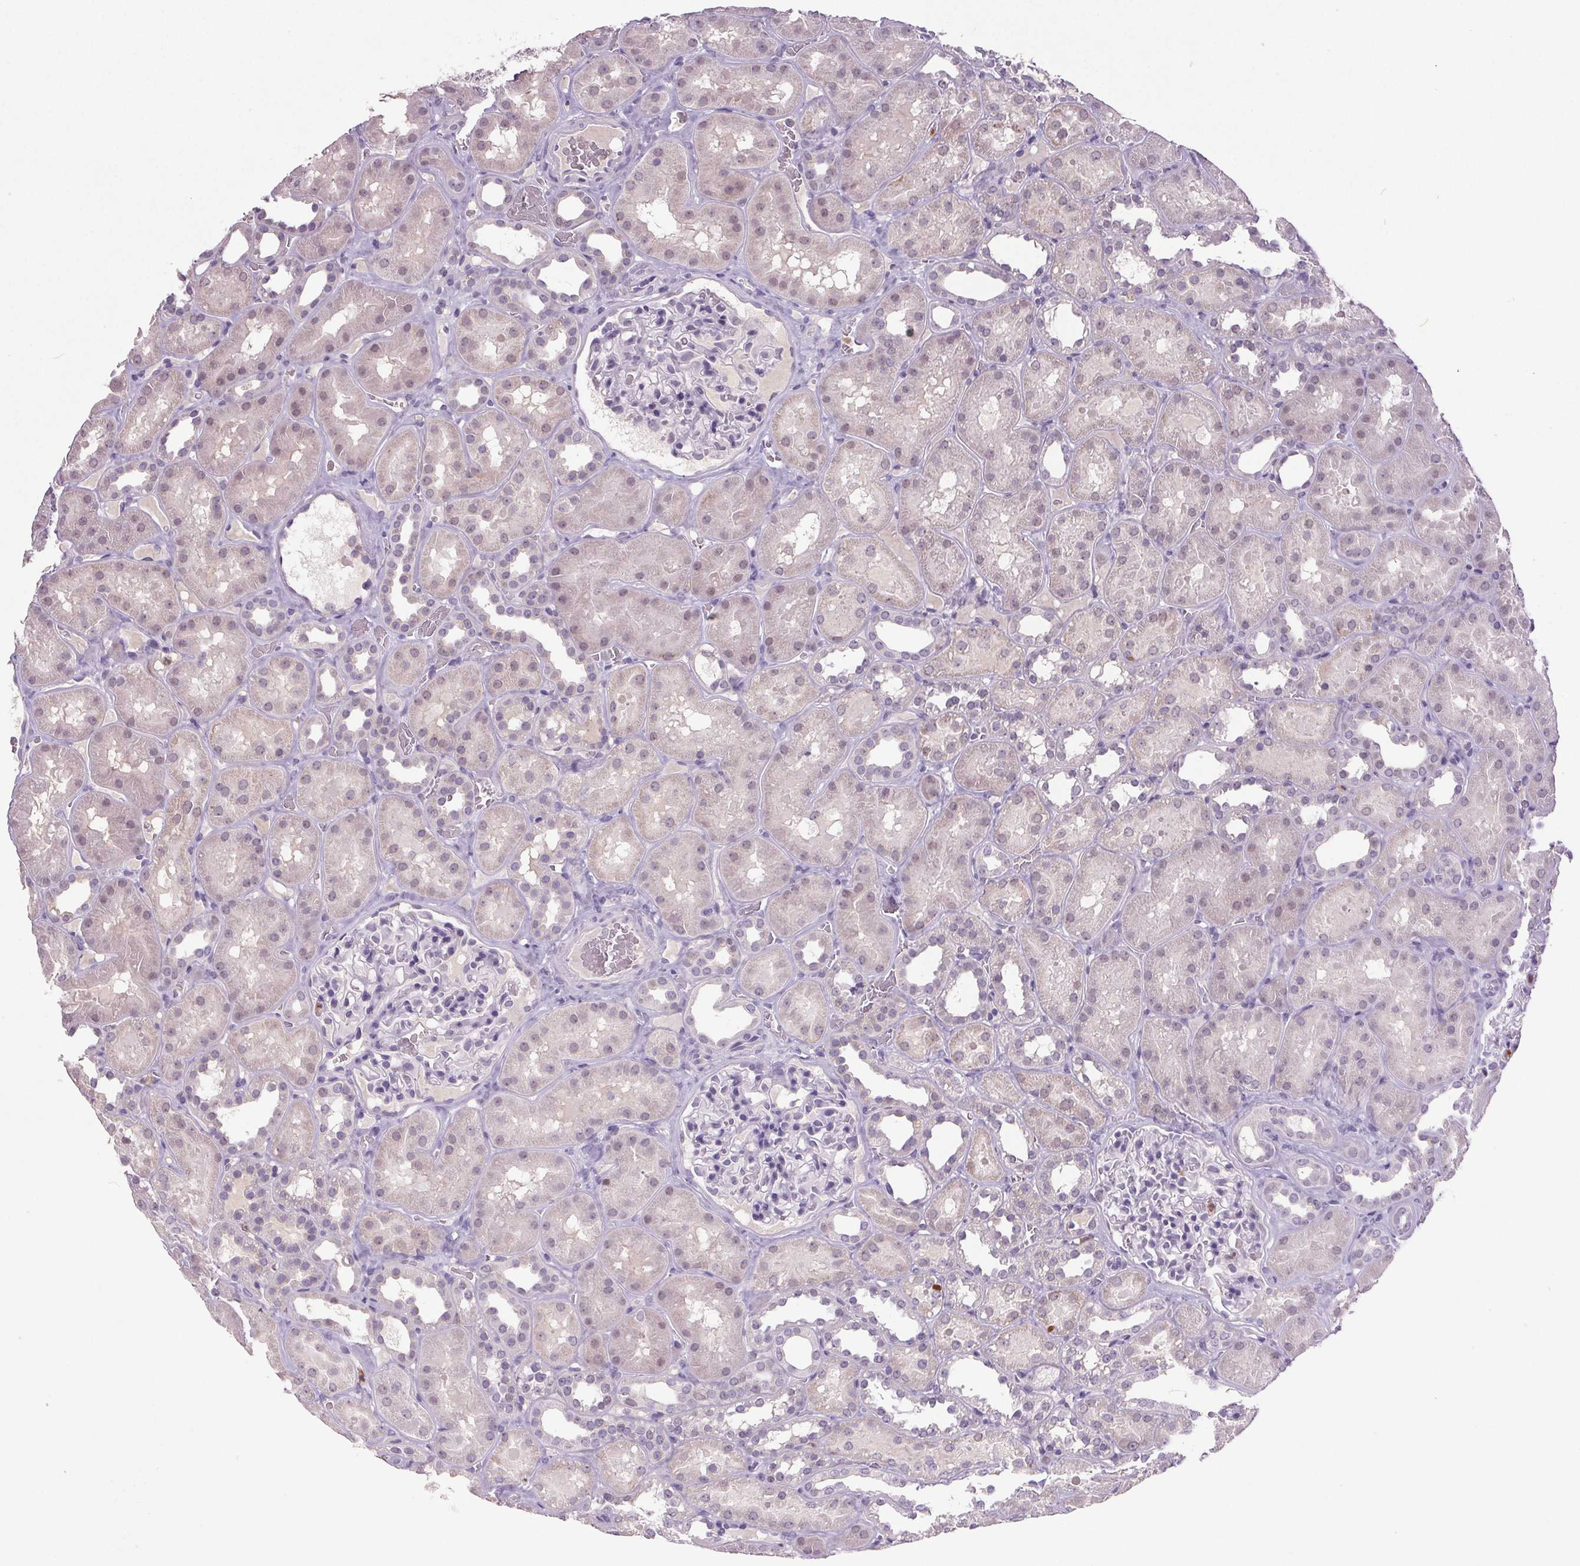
{"staining": {"intensity": "negative", "quantity": "none", "location": "none"}, "tissue": "kidney", "cell_type": "Cells in glomeruli", "image_type": "normal", "snomed": [{"axis": "morphology", "description": "Normal tissue, NOS"}, {"axis": "topography", "description": "Kidney"}], "caption": "This is an immunohistochemistry micrograph of unremarkable human kidney. There is no expression in cells in glomeruli.", "gene": "TRDN", "patient": {"sex": "female", "age": 41}}